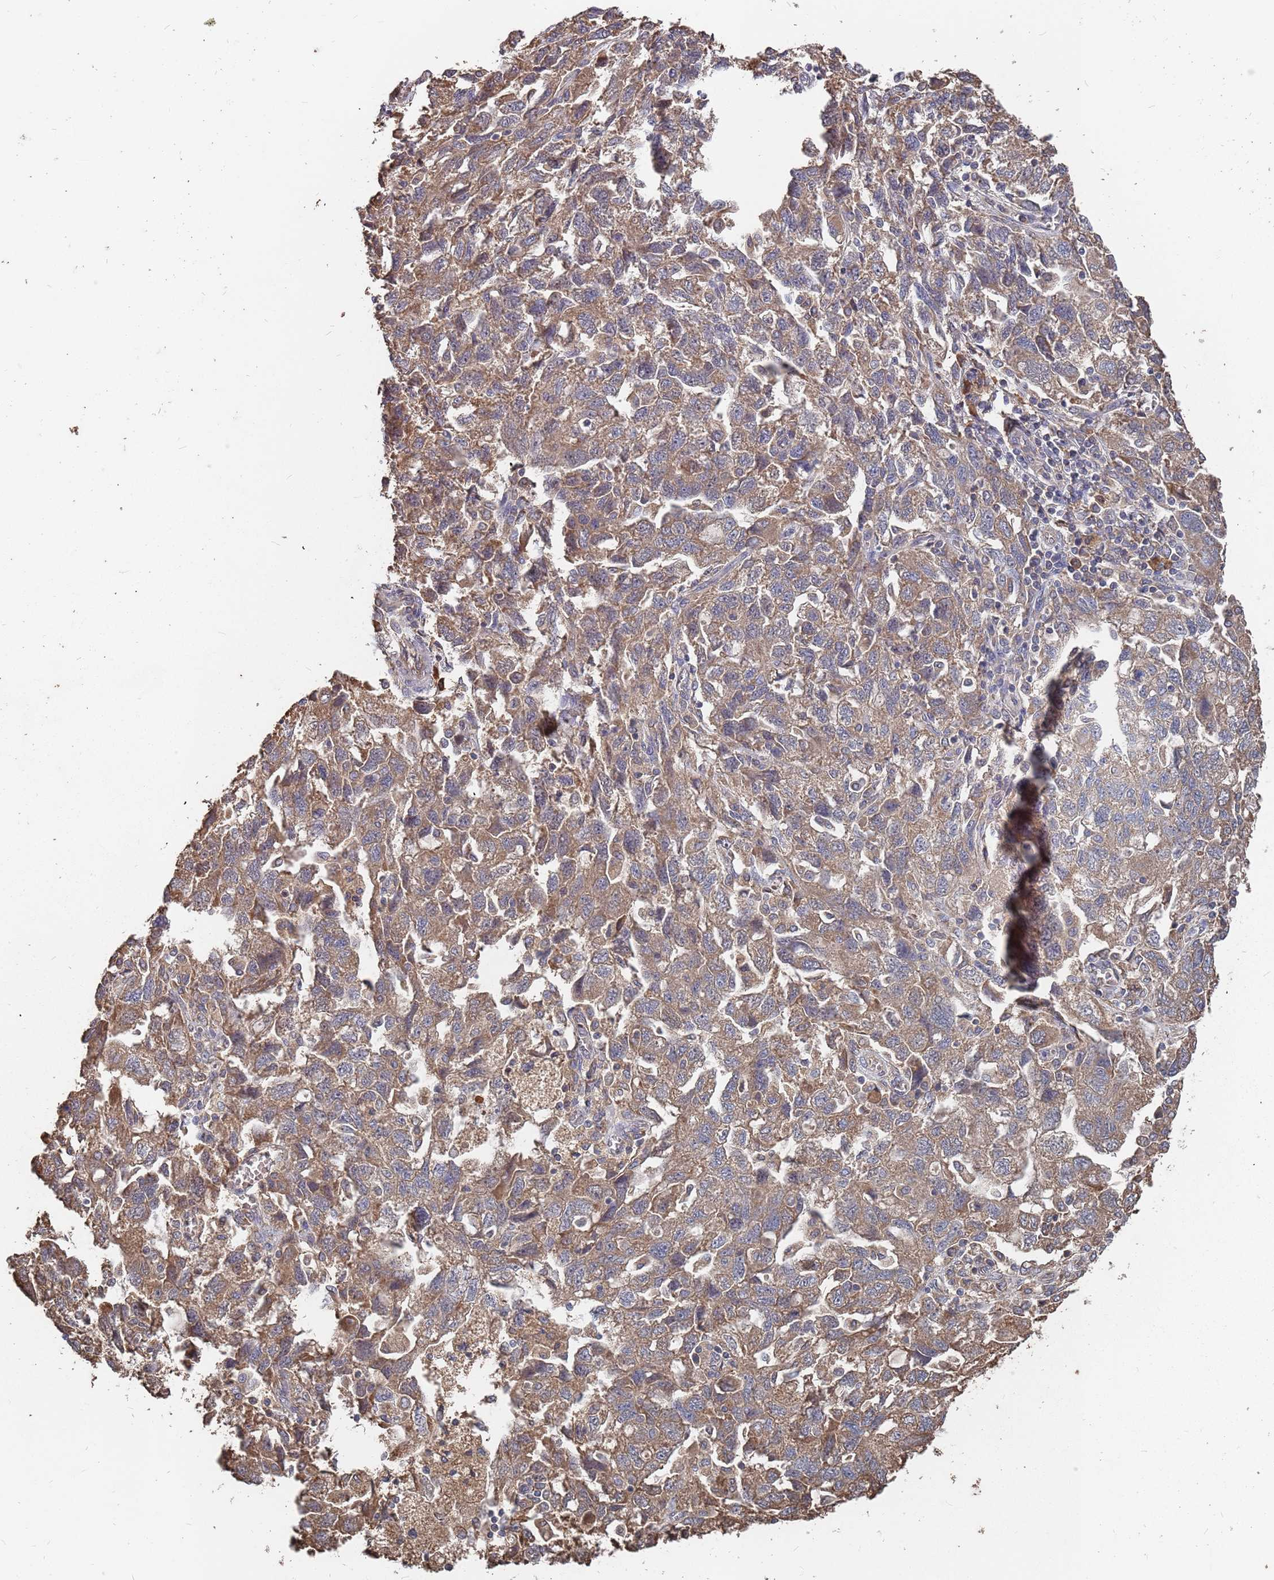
{"staining": {"intensity": "moderate", "quantity": ">75%", "location": "cytoplasmic/membranous"}, "tissue": "ovarian cancer", "cell_type": "Tumor cells", "image_type": "cancer", "snomed": [{"axis": "morphology", "description": "Carcinoma, NOS"}, {"axis": "morphology", "description": "Cystadenocarcinoma, serous, NOS"}, {"axis": "topography", "description": "Ovary"}], "caption": "Moderate cytoplasmic/membranous protein staining is identified in approximately >75% of tumor cells in ovarian cancer. Nuclei are stained in blue.", "gene": "ATG5", "patient": {"sex": "female", "age": 69}}